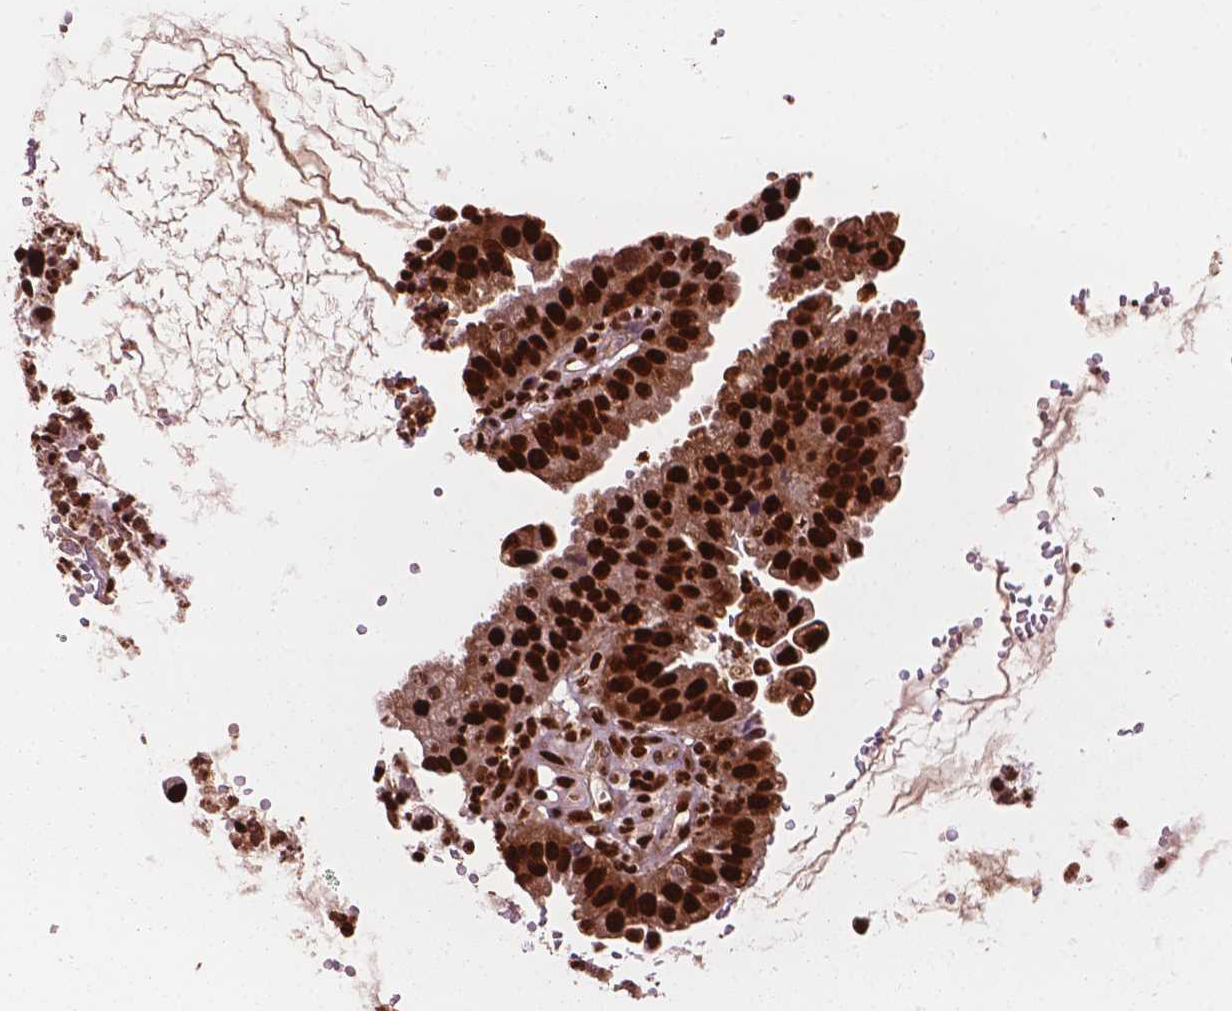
{"staining": {"intensity": "strong", "quantity": ">75%", "location": "nuclear"}, "tissue": "cervical cancer", "cell_type": "Tumor cells", "image_type": "cancer", "snomed": [{"axis": "morphology", "description": "Adenocarcinoma, NOS"}, {"axis": "topography", "description": "Cervix"}], "caption": "This micrograph demonstrates IHC staining of human cervical cancer, with high strong nuclear positivity in approximately >75% of tumor cells.", "gene": "ANP32B", "patient": {"sex": "female", "age": 34}}